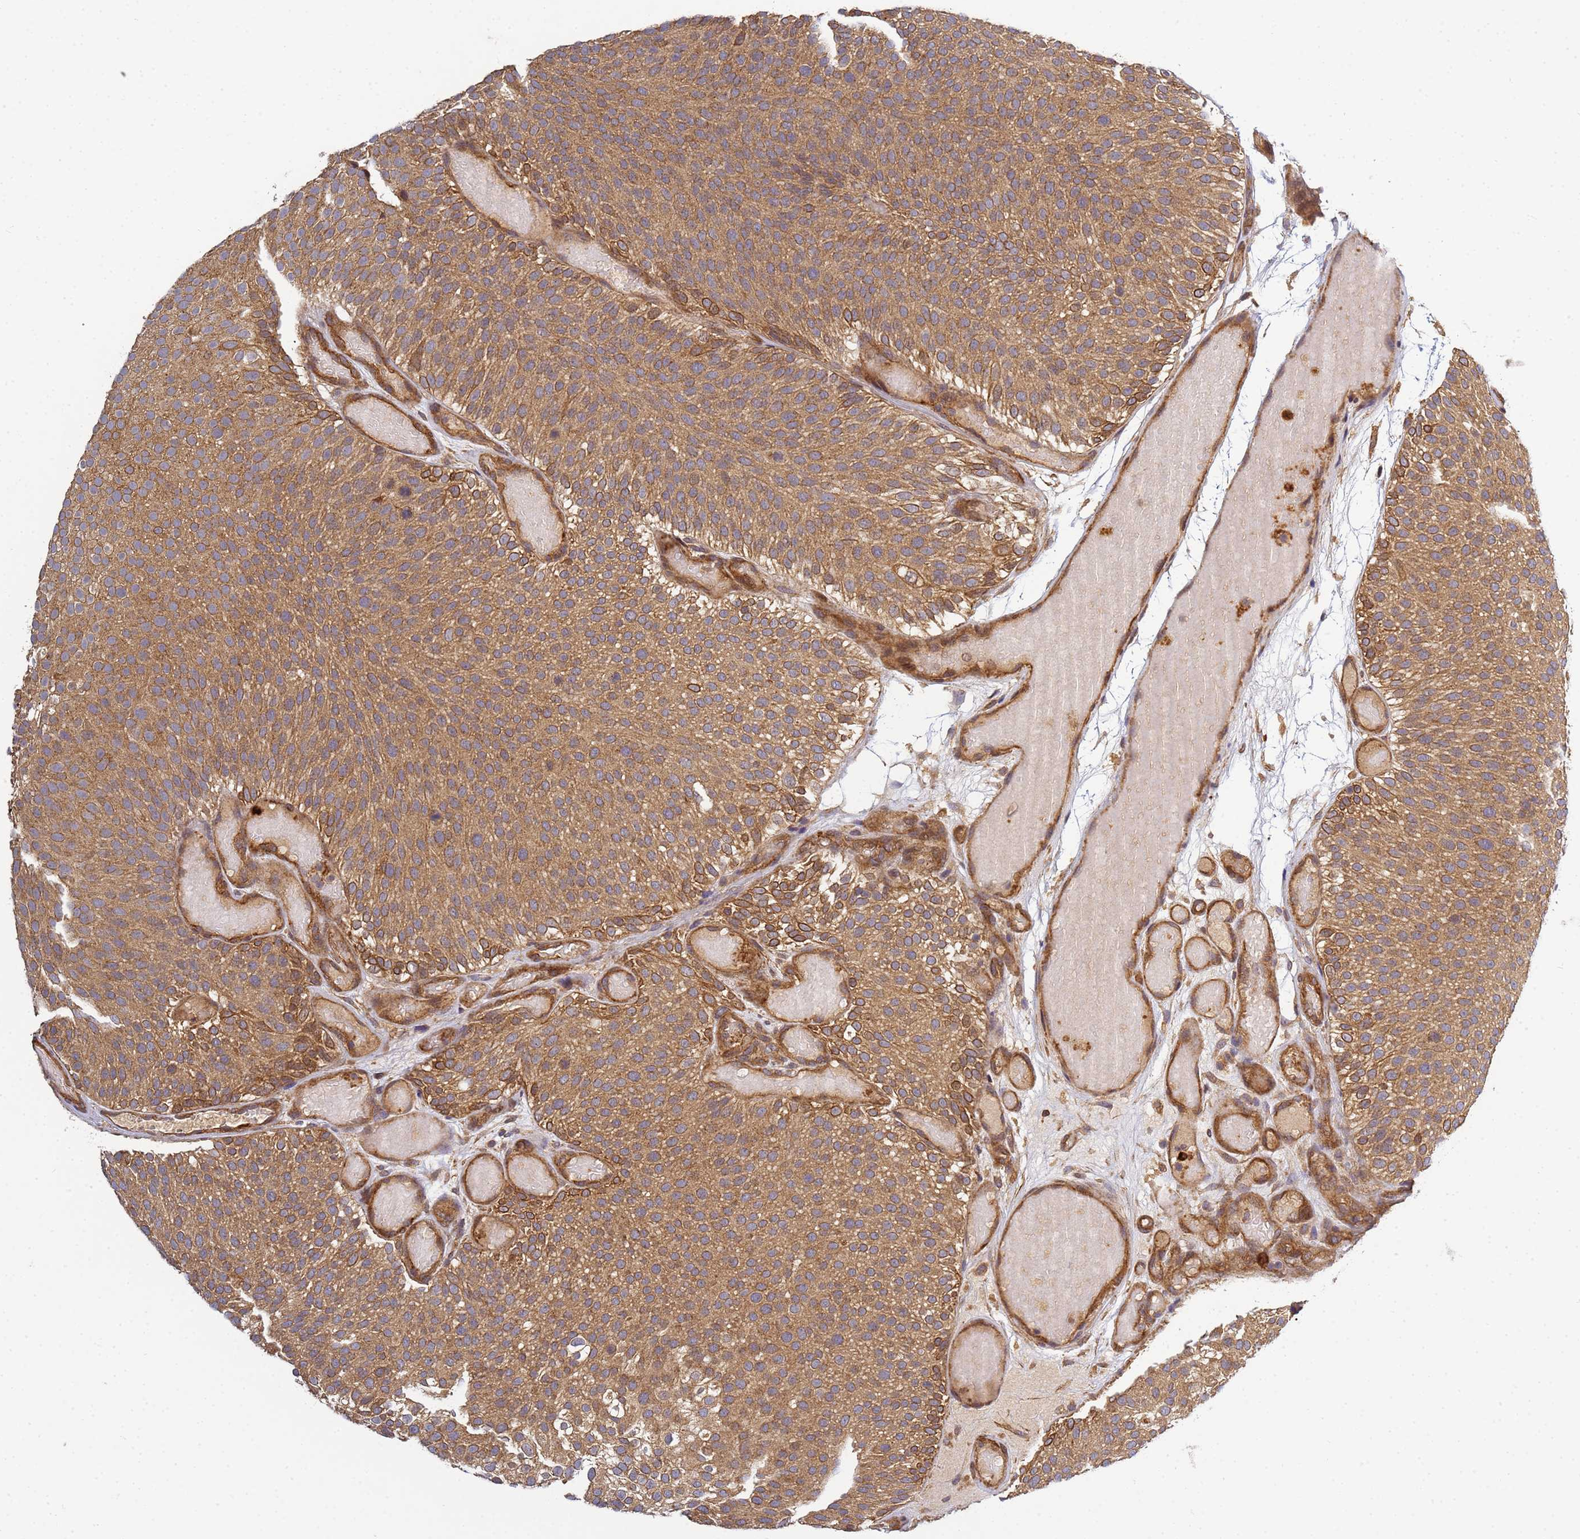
{"staining": {"intensity": "moderate", "quantity": ">75%", "location": "cytoplasmic/membranous"}, "tissue": "urothelial cancer", "cell_type": "Tumor cells", "image_type": "cancer", "snomed": [{"axis": "morphology", "description": "Urothelial carcinoma, Low grade"}, {"axis": "topography", "description": "Urinary bladder"}], "caption": "Brown immunohistochemical staining in human urothelial cancer exhibits moderate cytoplasmic/membranous positivity in about >75% of tumor cells.", "gene": "C8orf34", "patient": {"sex": "male", "age": 78}}